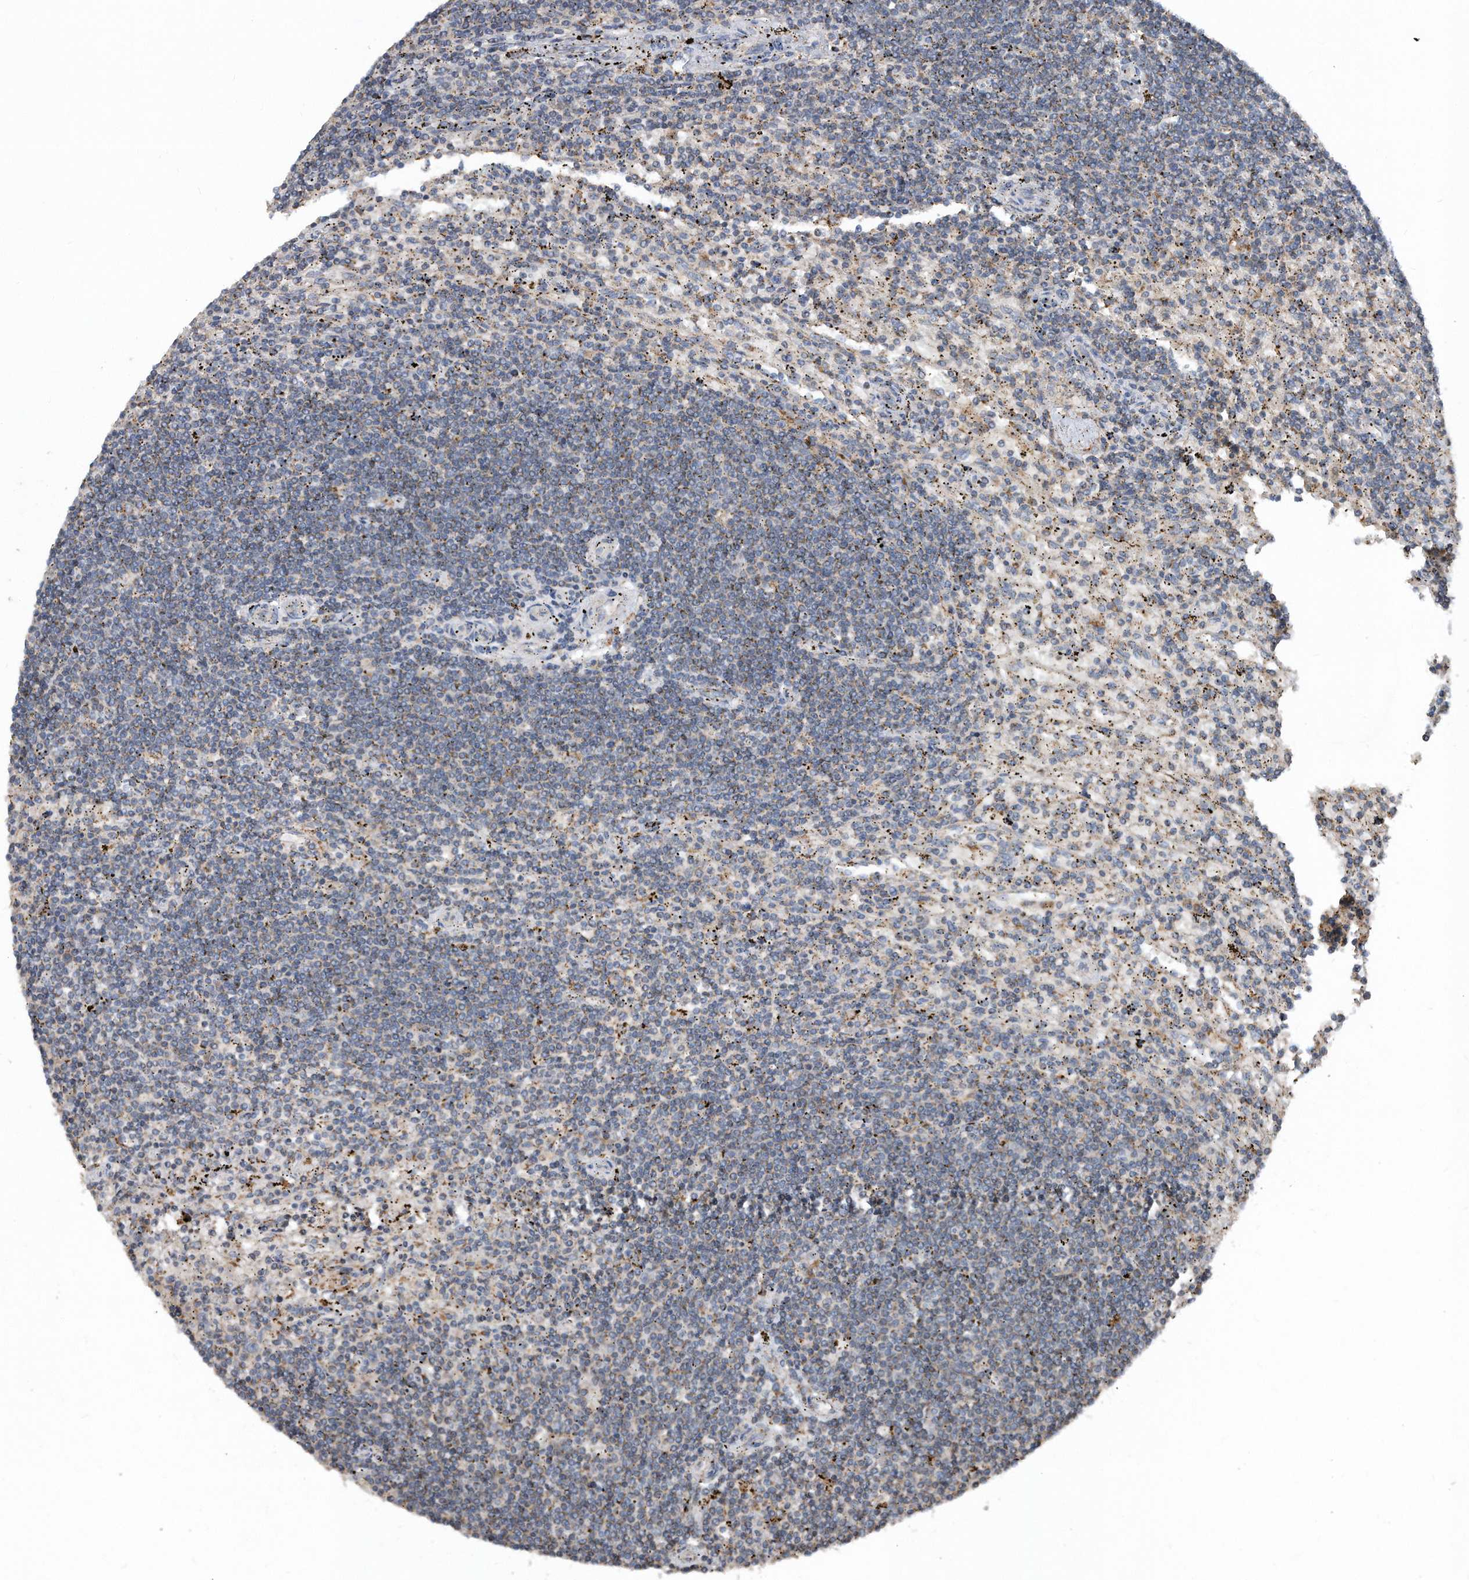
{"staining": {"intensity": "weak", "quantity": "<25%", "location": "cytoplasmic/membranous"}, "tissue": "lymphoma", "cell_type": "Tumor cells", "image_type": "cancer", "snomed": [{"axis": "morphology", "description": "Malignant lymphoma, non-Hodgkin's type, Low grade"}, {"axis": "topography", "description": "Spleen"}], "caption": "Tumor cells show no significant positivity in lymphoma.", "gene": "SDHA", "patient": {"sex": "male", "age": 76}}